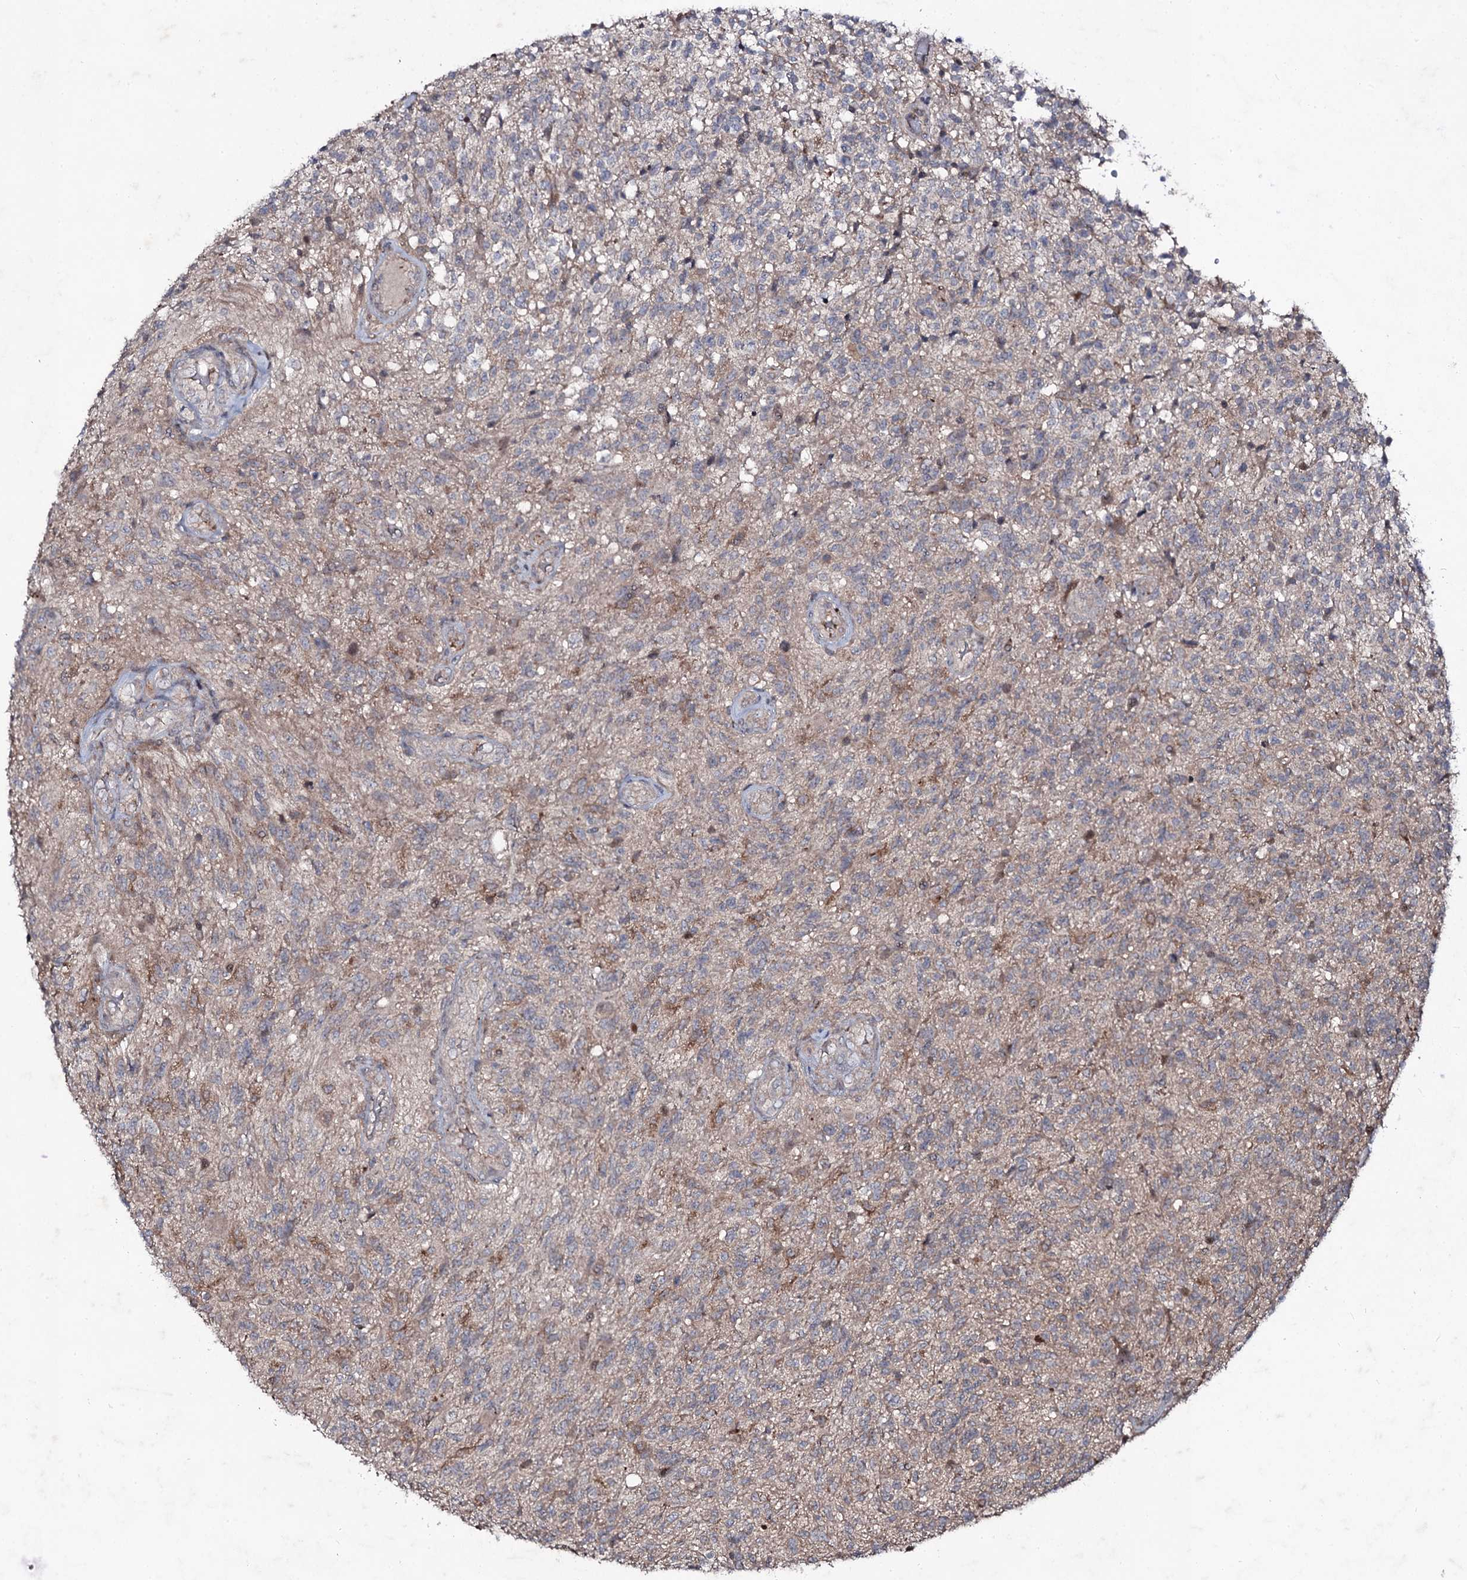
{"staining": {"intensity": "moderate", "quantity": "<25%", "location": "cytoplasmic/membranous"}, "tissue": "glioma", "cell_type": "Tumor cells", "image_type": "cancer", "snomed": [{"axis": "morphology", "description": "Glioma, malignant, High grade"}, {"axis": "topography", "description": "Brain"}], "caption": "Immunohistochemistry micrograph of neoplastic tissue: human glioma stained using immunohistochemistry demonstrates low levels of moderate protein expression localized specifically in the cytoplasmic/membranous of tumor cells, appearing as a cytoplasmic/membranous brown color.", "gene": "SNAP23", "patient": {"sex": "male", "age": 56}}